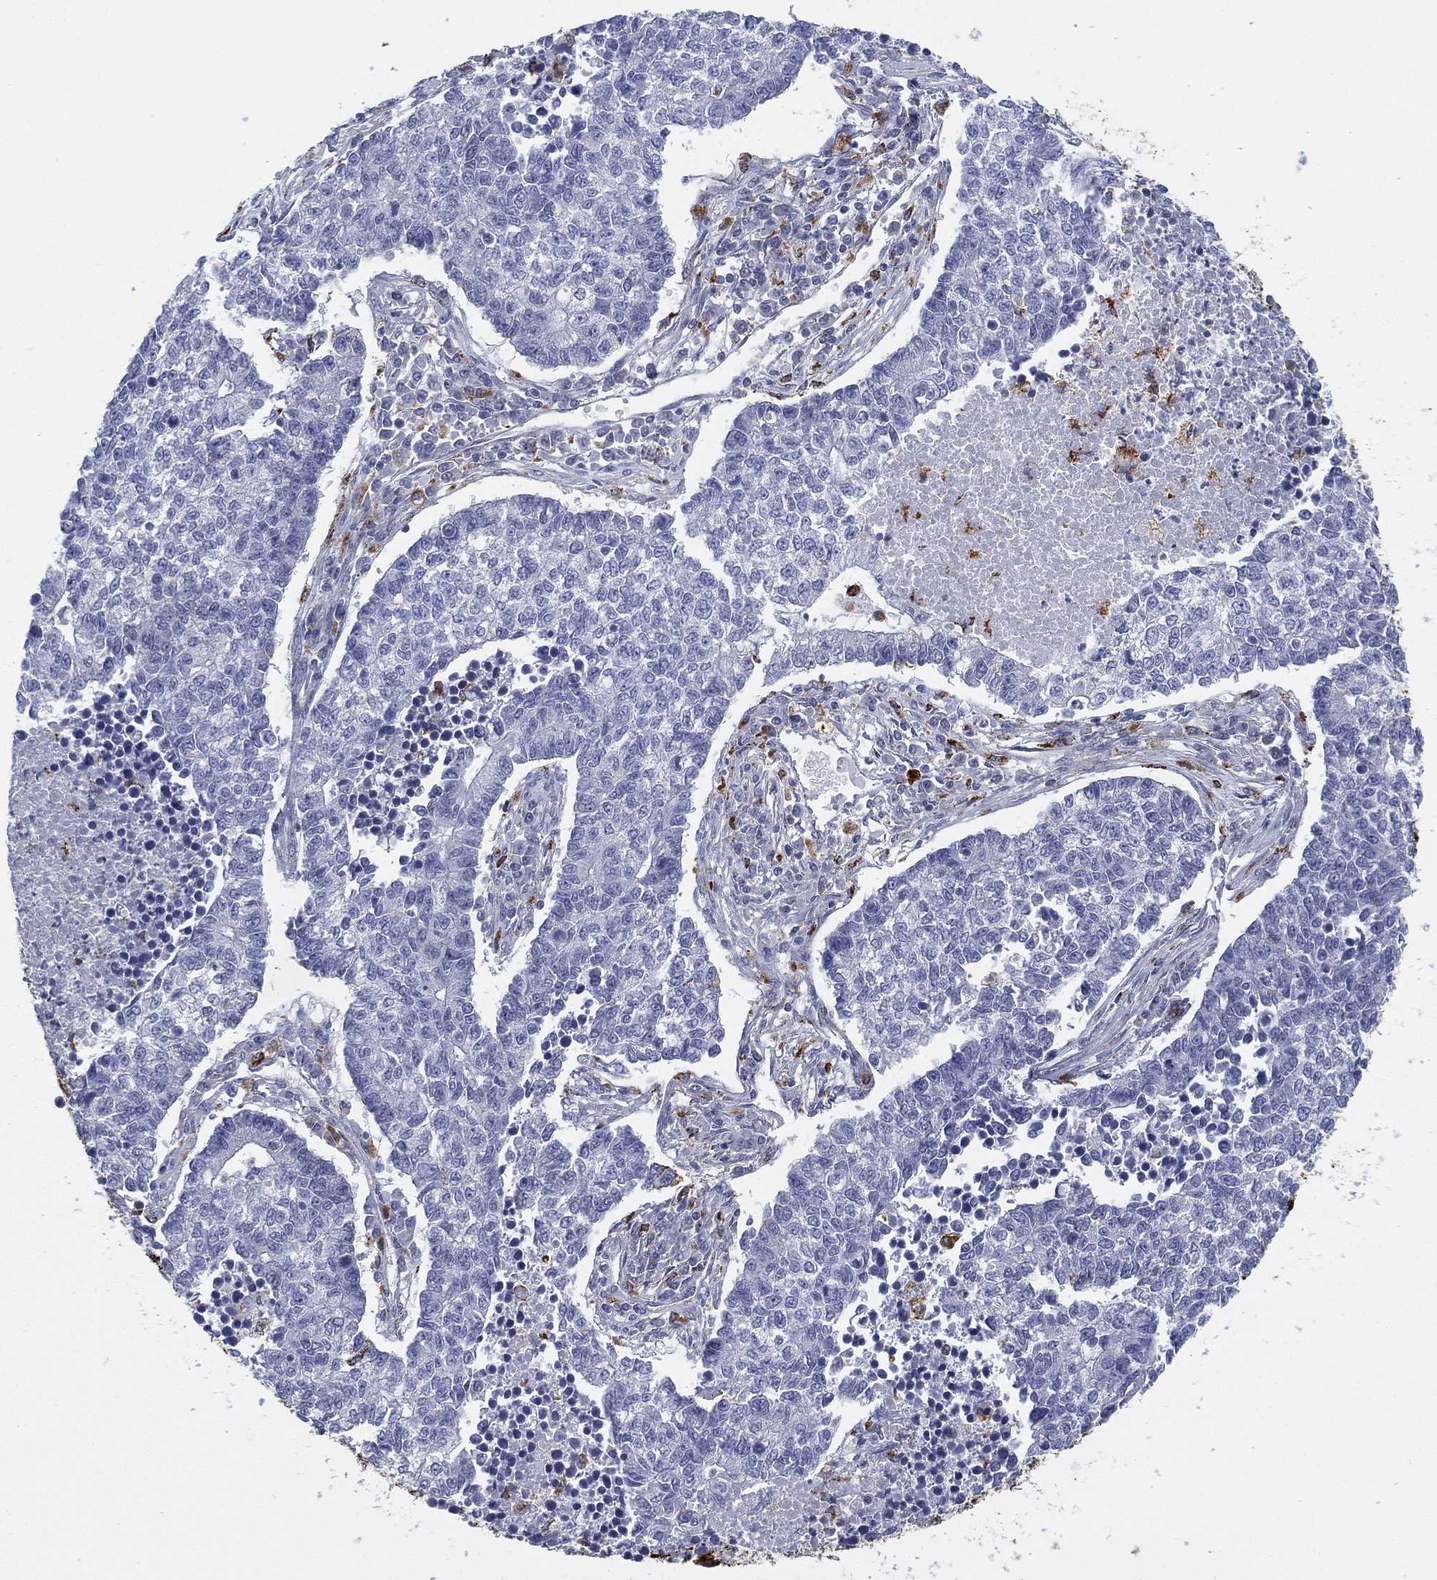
{"staining": {"intensity": "negative", "quantity": "none", "location": "none"}, "tissue": "lung cancer", "cell_type": "Tumor cells", "image_type": "cancer", "snomed": [{"axis": "morphology", "description": "Adenocarcinoma, NOS"}, {"axis": "topography", "description": "Lung"}], "caption": "High magnification brightfield microscopy of adenocarcinoma (lung) stained with DAB (brown) and counterstained with hematoxylin (blue): tumor cells show no significant expression. (Stains: DAB immunohistochemistry (IHC) with hematoxylin counter stain, Microscopy: brightfield microscopy at high magnification).", "gene": "NPC2", "patient": {"sex": "male", "age": 57}}